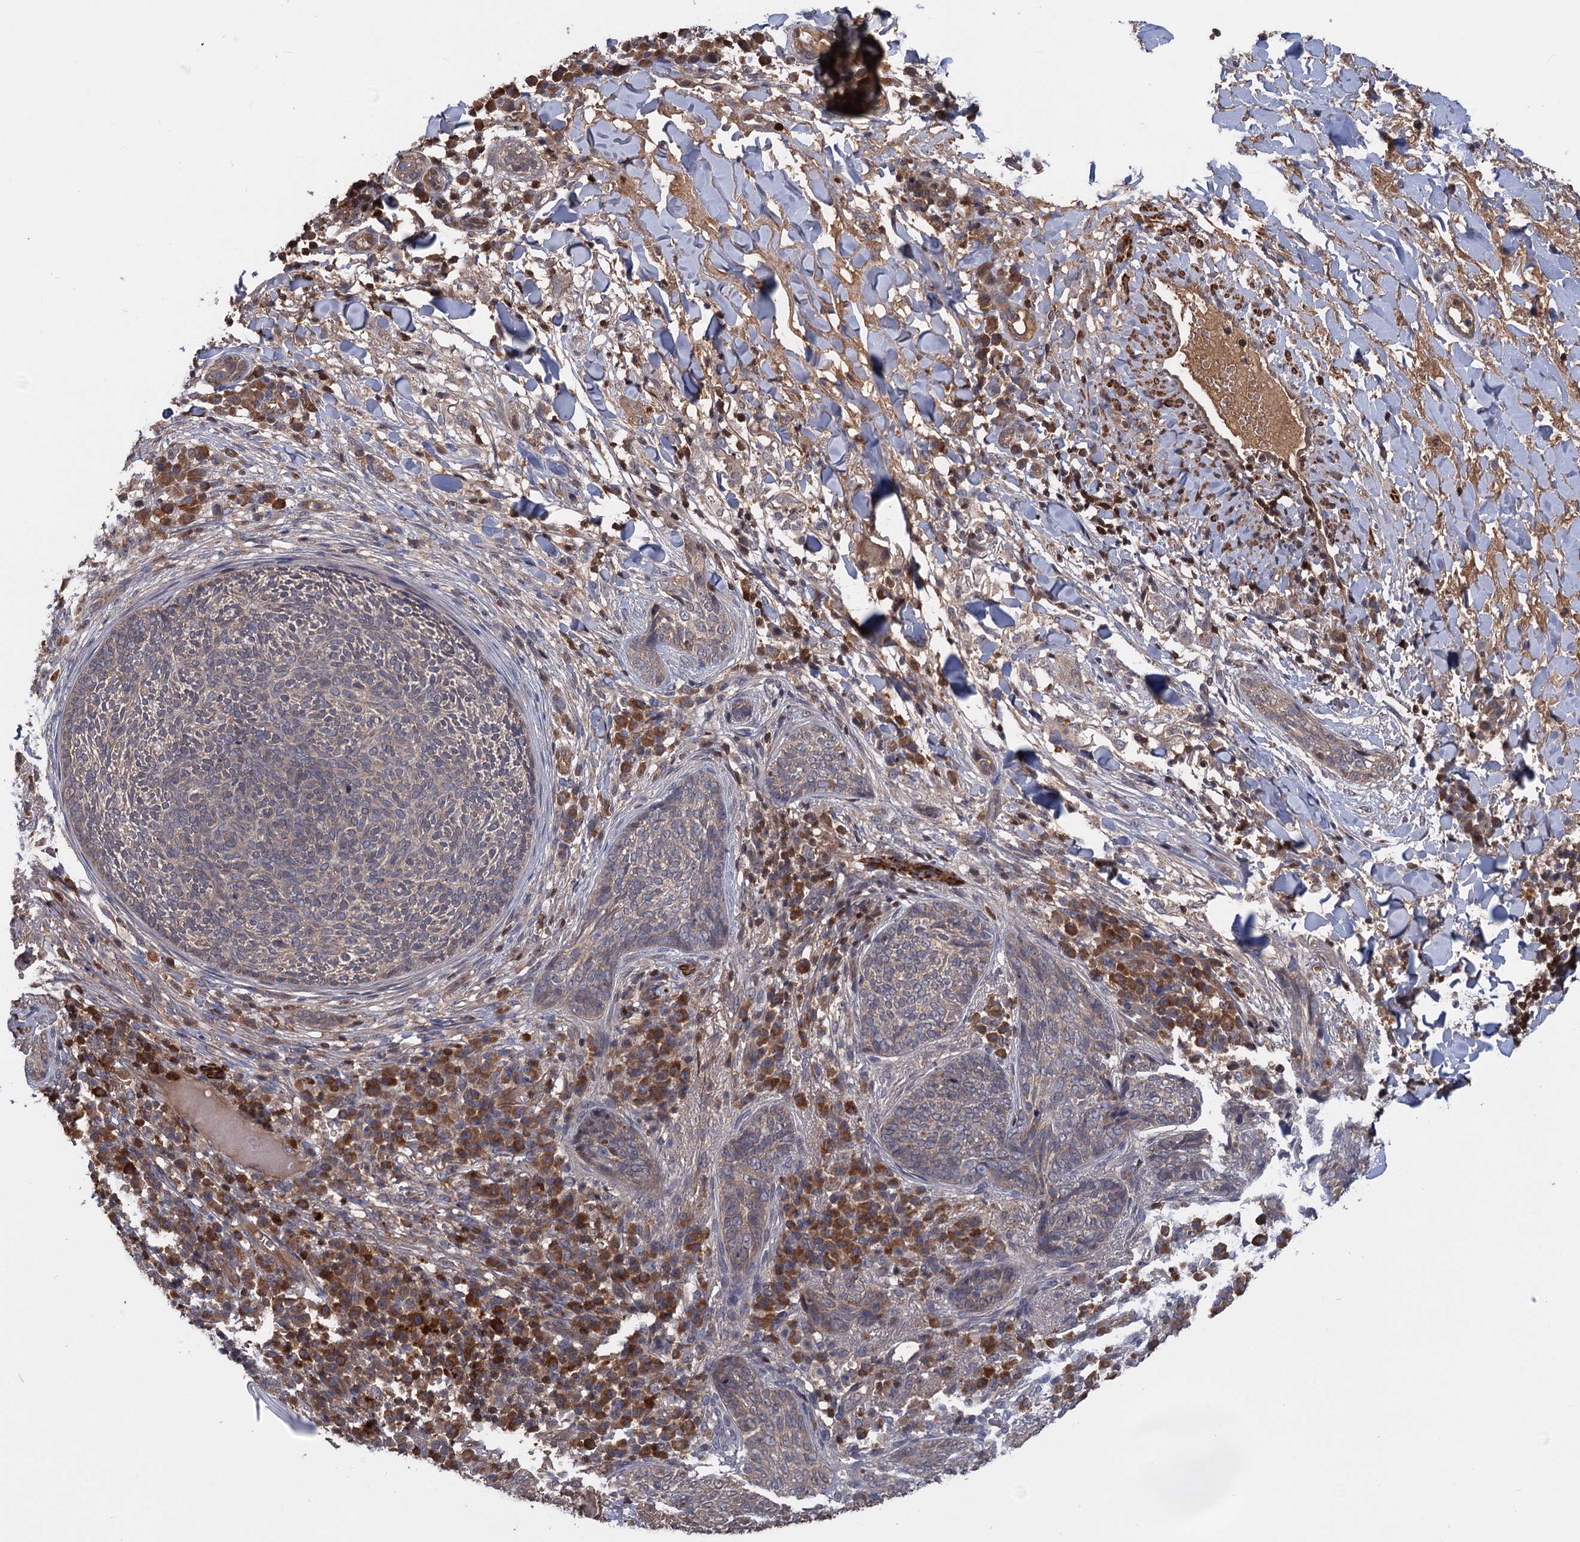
{"staining": {"intensity": "weak", "quantity": "<25%", "location": "cytoplasmic/membranous"}, "tissue": "skin cancer", "cell_type": "Tumor cells", "image_type": "cancer", "snomed": [{"axis": "morphology", "description": "Basal cell carcinoma"}, {"axis": "topography", "description": "Skin"}], "caption": "DAB immunohistochemical staining of skin cancer shows no significant positivity in tumor cells. (Brightfield microscopy of DAB (3,3'-diaminobenzidine) immunohistochemistry at high magnification).", "gene": "DGKA", "patient": {"sex": "male", "age": 85}}